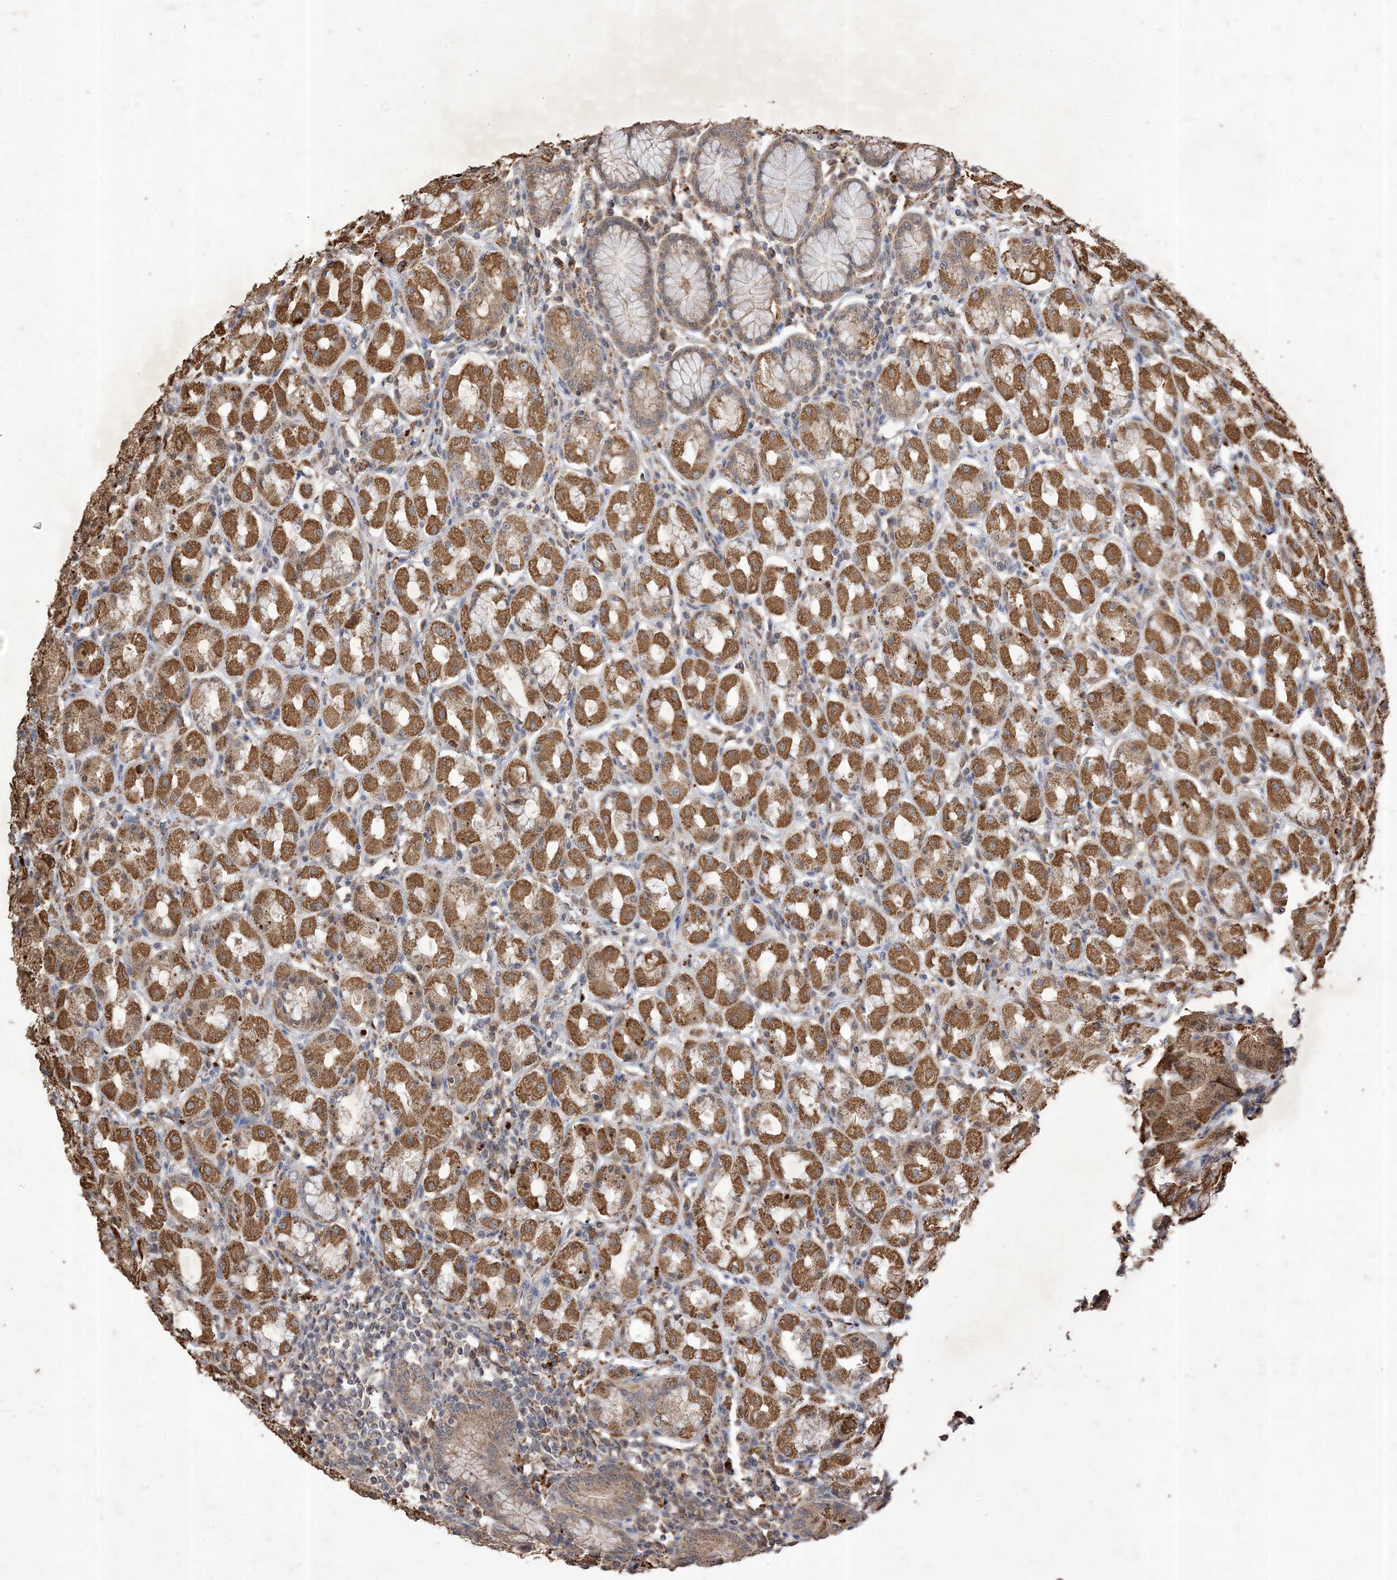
{"staining": {"intensity": "moderate", "quantity": ">75%", "location": "cytoplasmic/membranous"}, "tissue": "stomach", "cell_type": "Glandular cells", "image_type": "normal", "snomed": [{"axis": "morphology", "description": "Normal tissue, NOS"}, {"axis": "topography", "description": "Stomach"}, {"axis": "topography", "description": "Stomach, lower"}], "caption": "The image demonstrates immunohistochemical staining of unremarkable stomach. There is moderate cytoplasmic/membranous expression is present in about >75% of glandular cells.", "gene": "HPS4", "patient": {"sex": "female", "age": 56}}